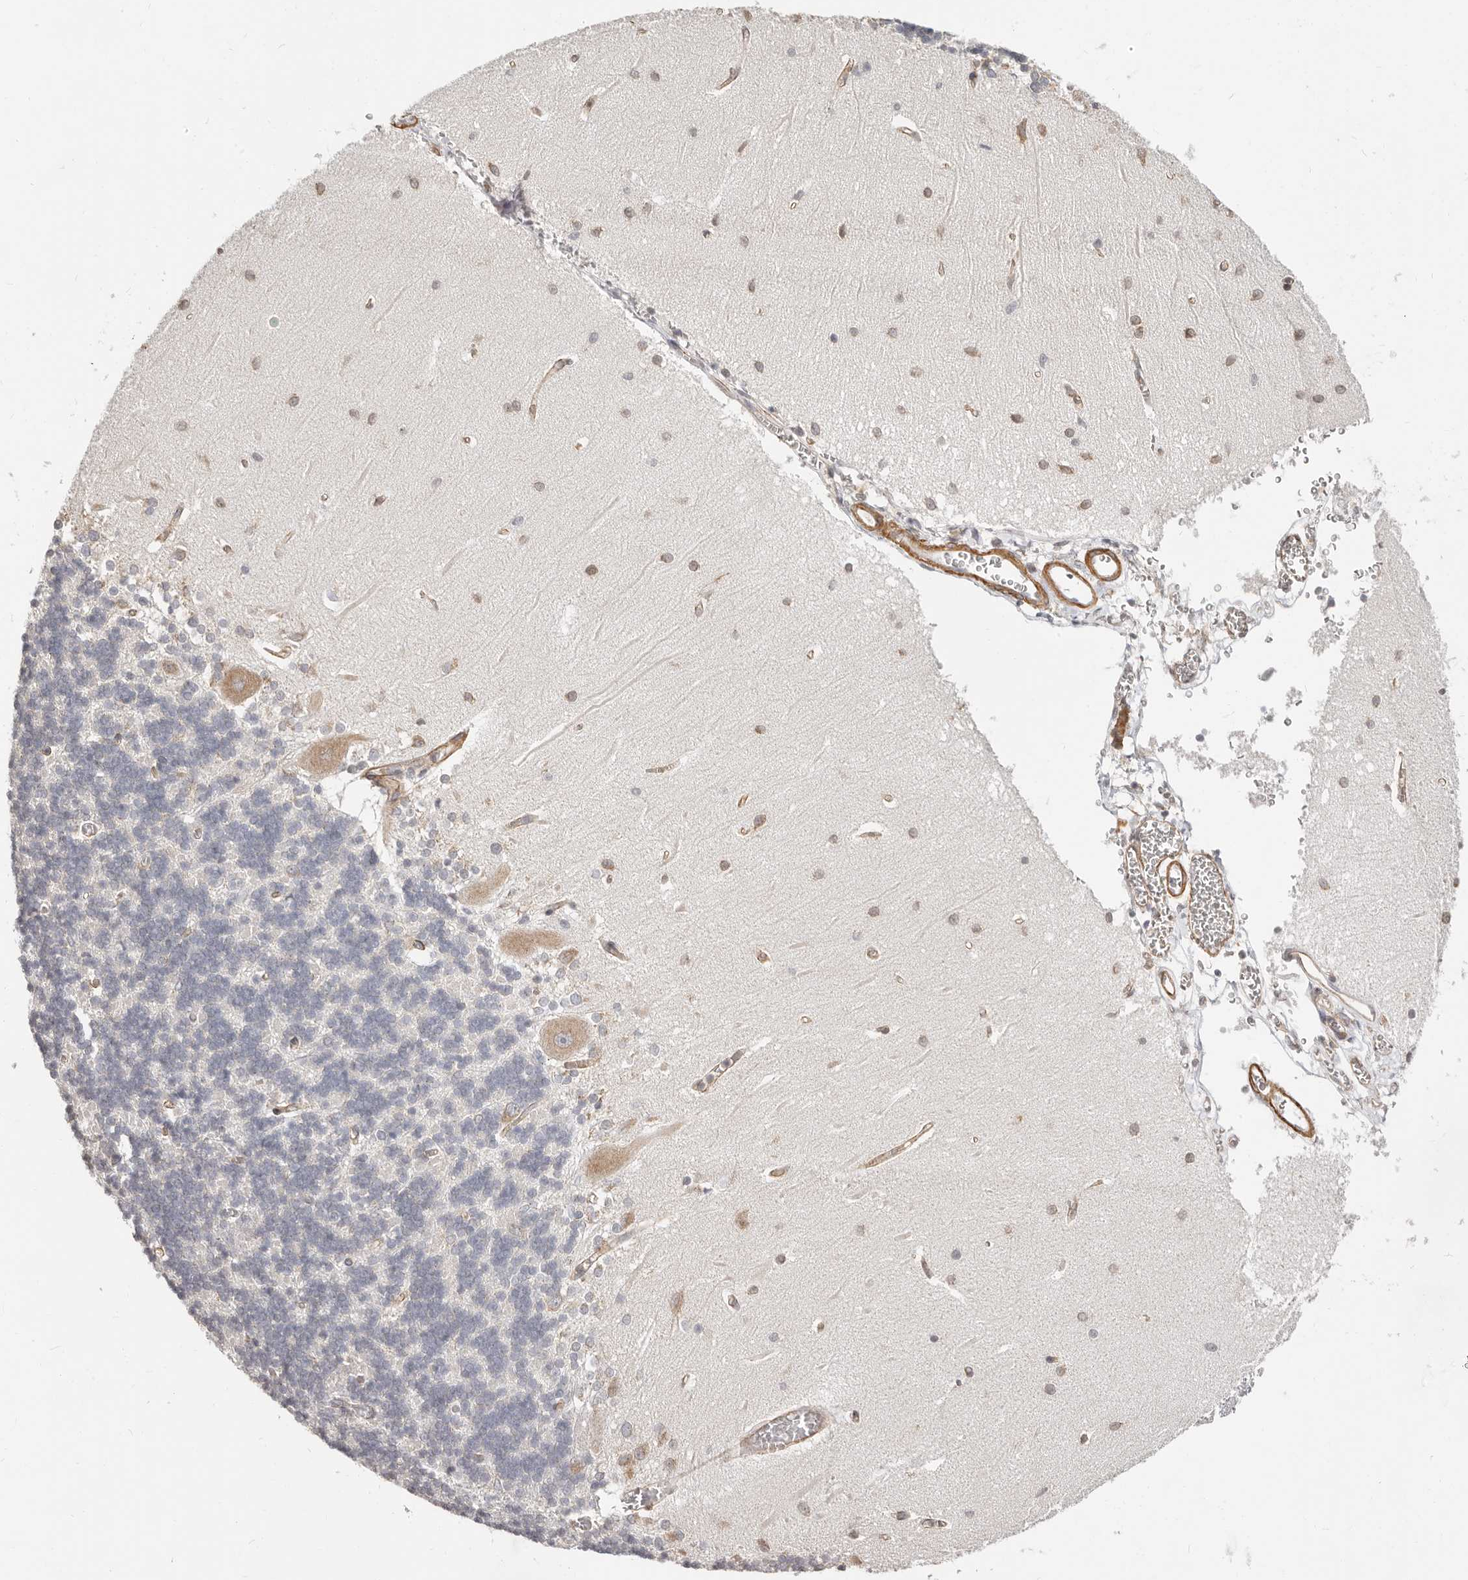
{"staining": {"intensity": "weak", "quantity": ">75%", "location": "cytoplasmic/membranous"}, "tissue": "cerebellum", "cell_type": "Cells in granular layer", "image_type": "normal", "snomed": [{"axis": "morphology", "description": "Normal tissue, NOS"}, {"axis": "topography", "description": "Cerebellum"}], "caption": "An immunohistochemistry (IHC) micrograph of normal tissue is shown. Protein staining in brown labels weak cytoplasmic/membranous positivity in cerebellum within cells in granular layer.", "gene": "RABAC1", "patient": {"sex": "male", "age": 37}}